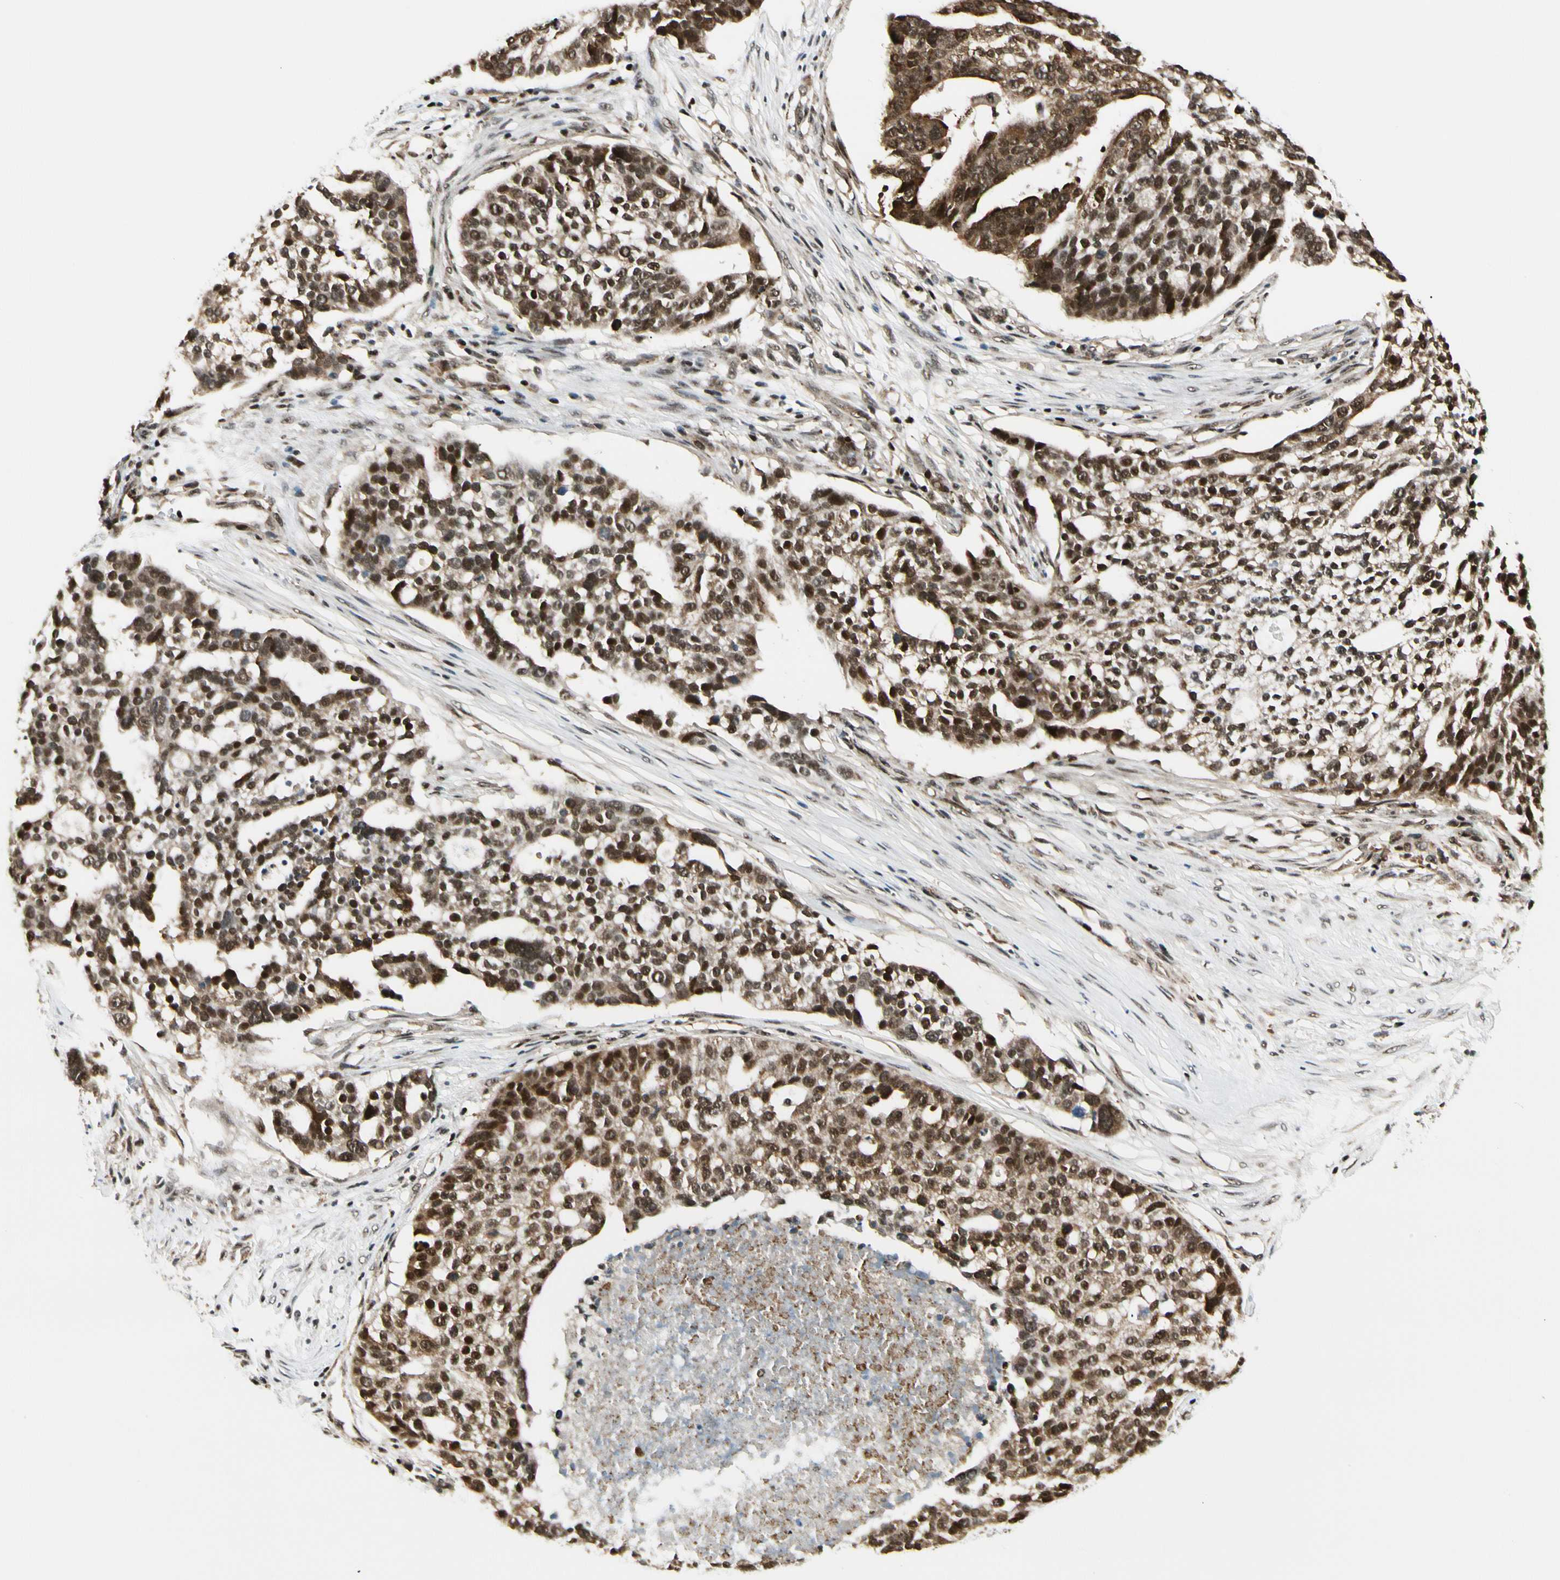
{"staining": {"intensity": "strong", "quantity": ">75%", "location": "cytoplasmic/membranous,nuclear"}, "tissue": "ovarian cancer", "cell_type": "Tumor cells", "image_type": "cancer", "snomed": [{"axis": "morphology", "description": "Cystadenocarcinoma, serous, NOS"}, {"axis": "topography", "description": "Ovary"}], "caption": "Protein staining by immunohistochemistry demonstrates strong cytoplasmic/membranous and nuclear positivity in about >75% of tumor cells in serous cystadenocarcinoma (ovarian).", "gene": "DAXX", "patient": {"sex": "female", "age": 59}}